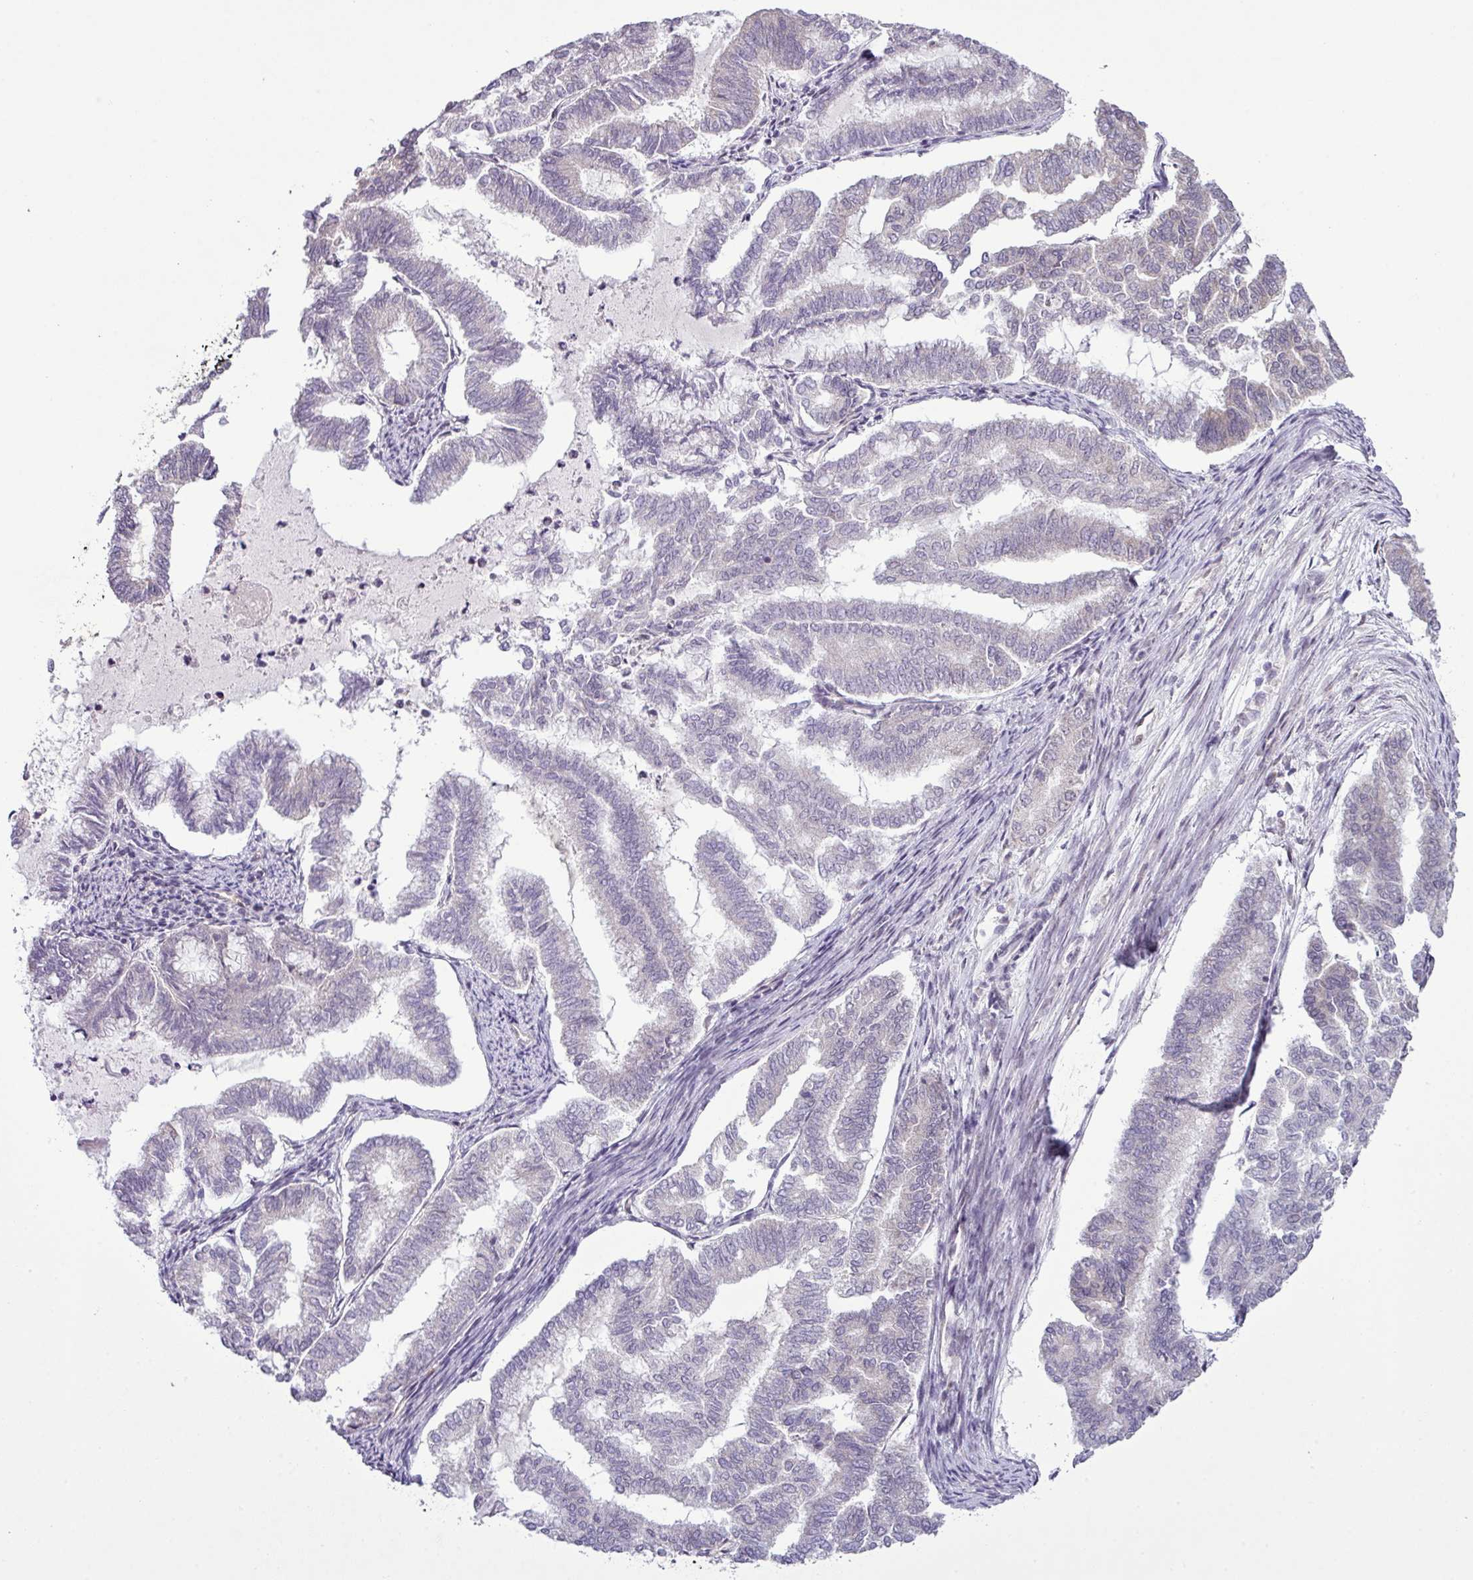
{"staining": {"intensity": "negative", "quantity": "none", "location": "none"}, "tissue": "endometrial cancer", "cell_type": "Tumor cells", "image_type": "cancer", "snomed": [{"axis": "morphology", "description": "Adenocarcinoma, NOS"}, {"axis": "topography", "description": "Endometrium"}], "caption": "There is no significant expression in tumor cells of adenocarcinoma (endometrial).", "gene": "PRDM5", "patient": {"sex": "female", "age": 79}}